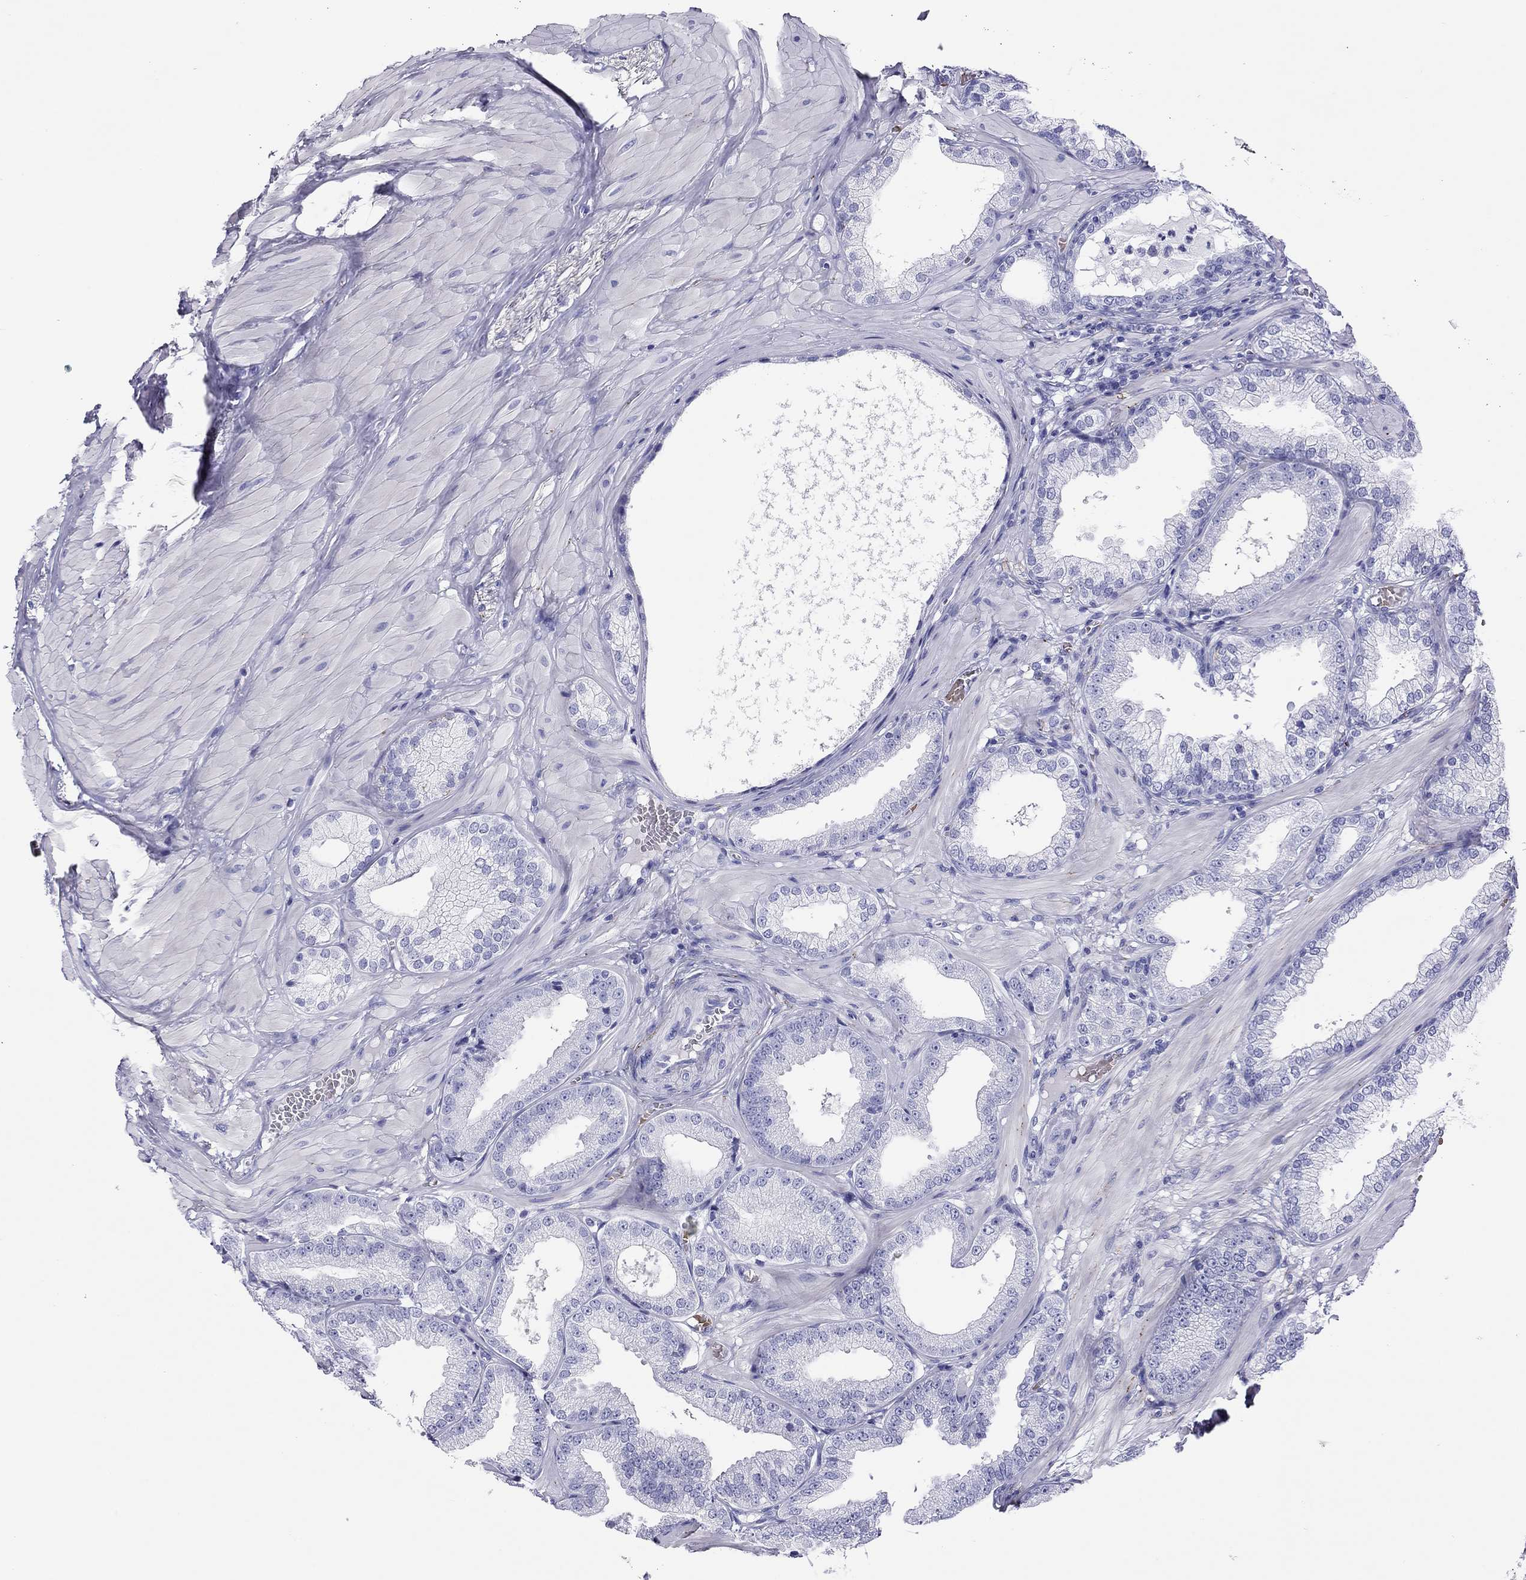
{"staining": {"intensity": "negative", "quantity": "none", "location": "none"}, "tissue": "prostate cancer", "cell_type": "Tumor cells", "image_type": "cancer", "snomed": [{"axis": "morphology", "description": "Adenocarcinoma, Low grade"}, {"axis": "topography", "description": "Prostate"}], "caption": "Immunohistochemical staining of prostate low-grade adenocarcinoma exhibits no significant positivity in tumor cells.", "gene": "PTPRN", "patient": {"sex": "male", "age": 55}}